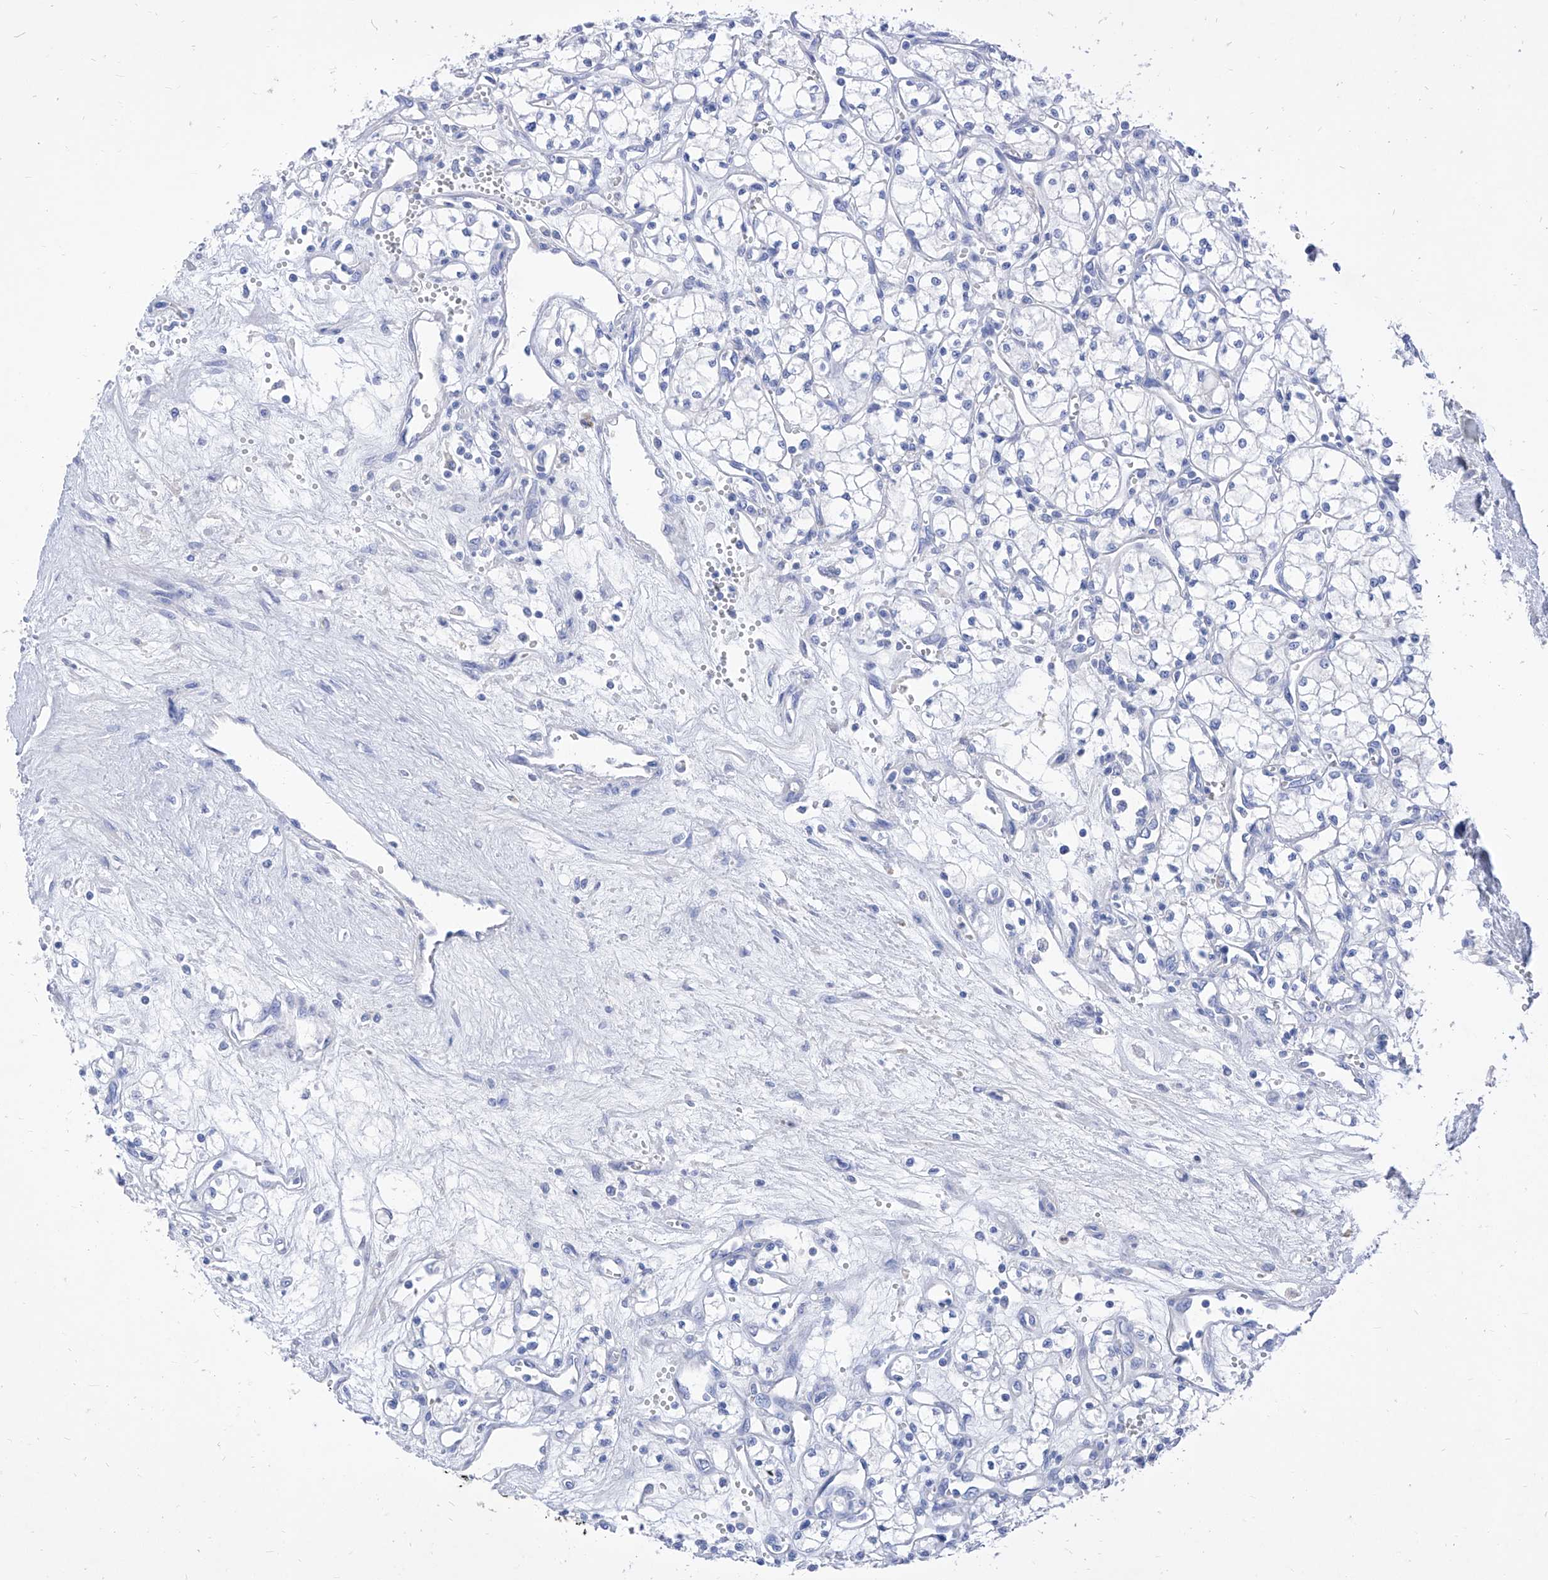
{"staining": {"intensity": "negative", "quantity": "none", "location": "none"}, "tissue": "renal cancer", "cell_type": "Tumor cells", "image_type": "cancer", "snomed": [{"axis": "morphology", "description": "Adenocarcinoma, NOS"}, {"axis": "topography", "description": "Kidney"}], "caption": "High magnification brightfield microscopy of renal cancer stained with DAB (brown) and counterstained with hematoxylin (blue): tumor cells show no significant staining.", "gene": "VAX1", "patient": {"sex": "male", "age": 59}}